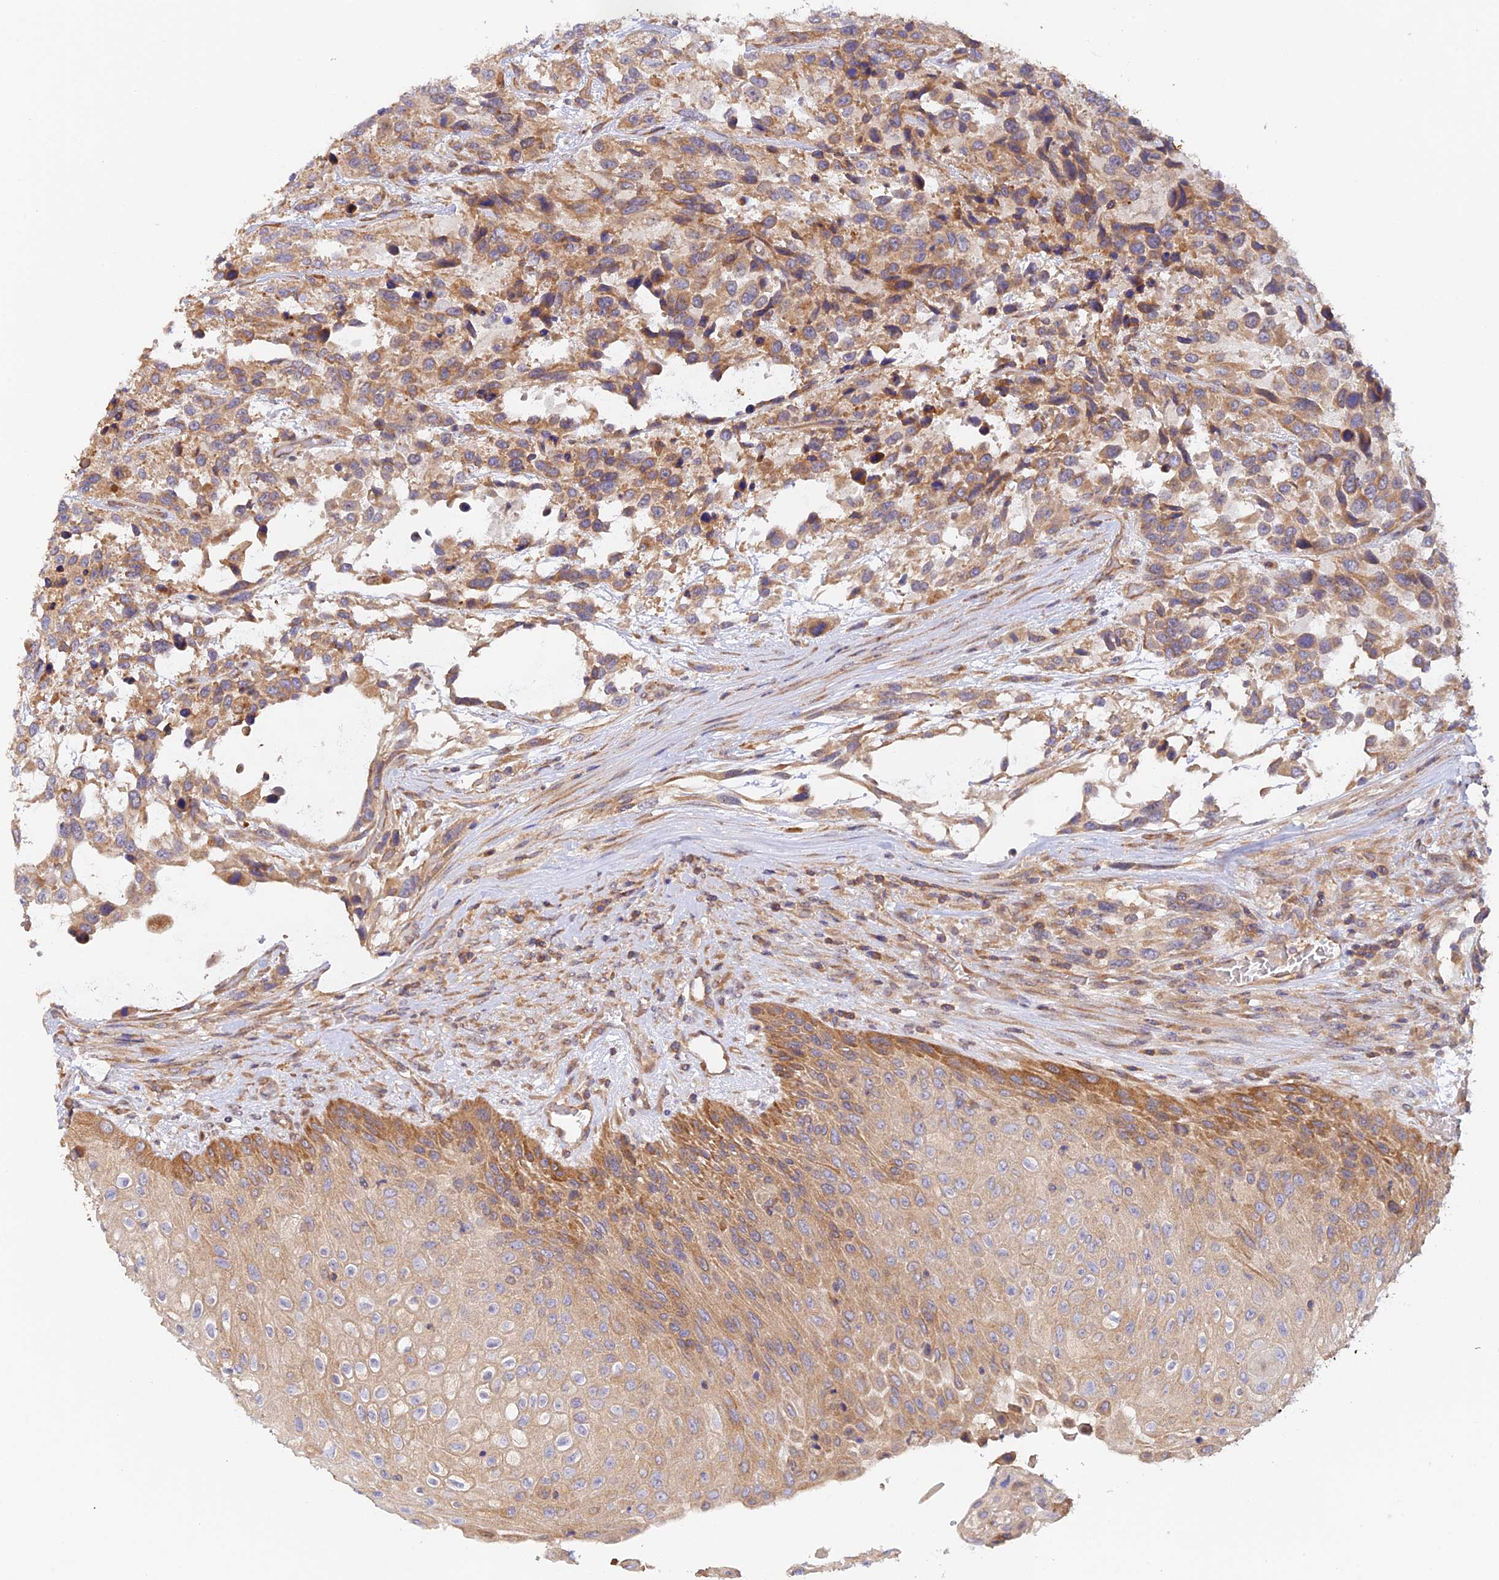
{"staining": {"intensity": "moderate", "quantity": "25%-75%", "location": "cytoplasmic/membranous"}, "tissue": "urothelial cancer", "cell_type": "Tumor cells", "image_type": "cancer", "snomed": [{"axis": "morphology", "description": "Urothelial carcinoma, High grade"}, {"axis": "topography", "description": "Urinary bladder"}], "caption": "Moderate cytoplasmic/membranous staining for a protein is seen in approximately 25%-75% of tumor cells of high-grade urothelial carcinoma using immunohistochemistry.", "gene": "MYO9A", "patient": {"sex": "female", "age": 70}}